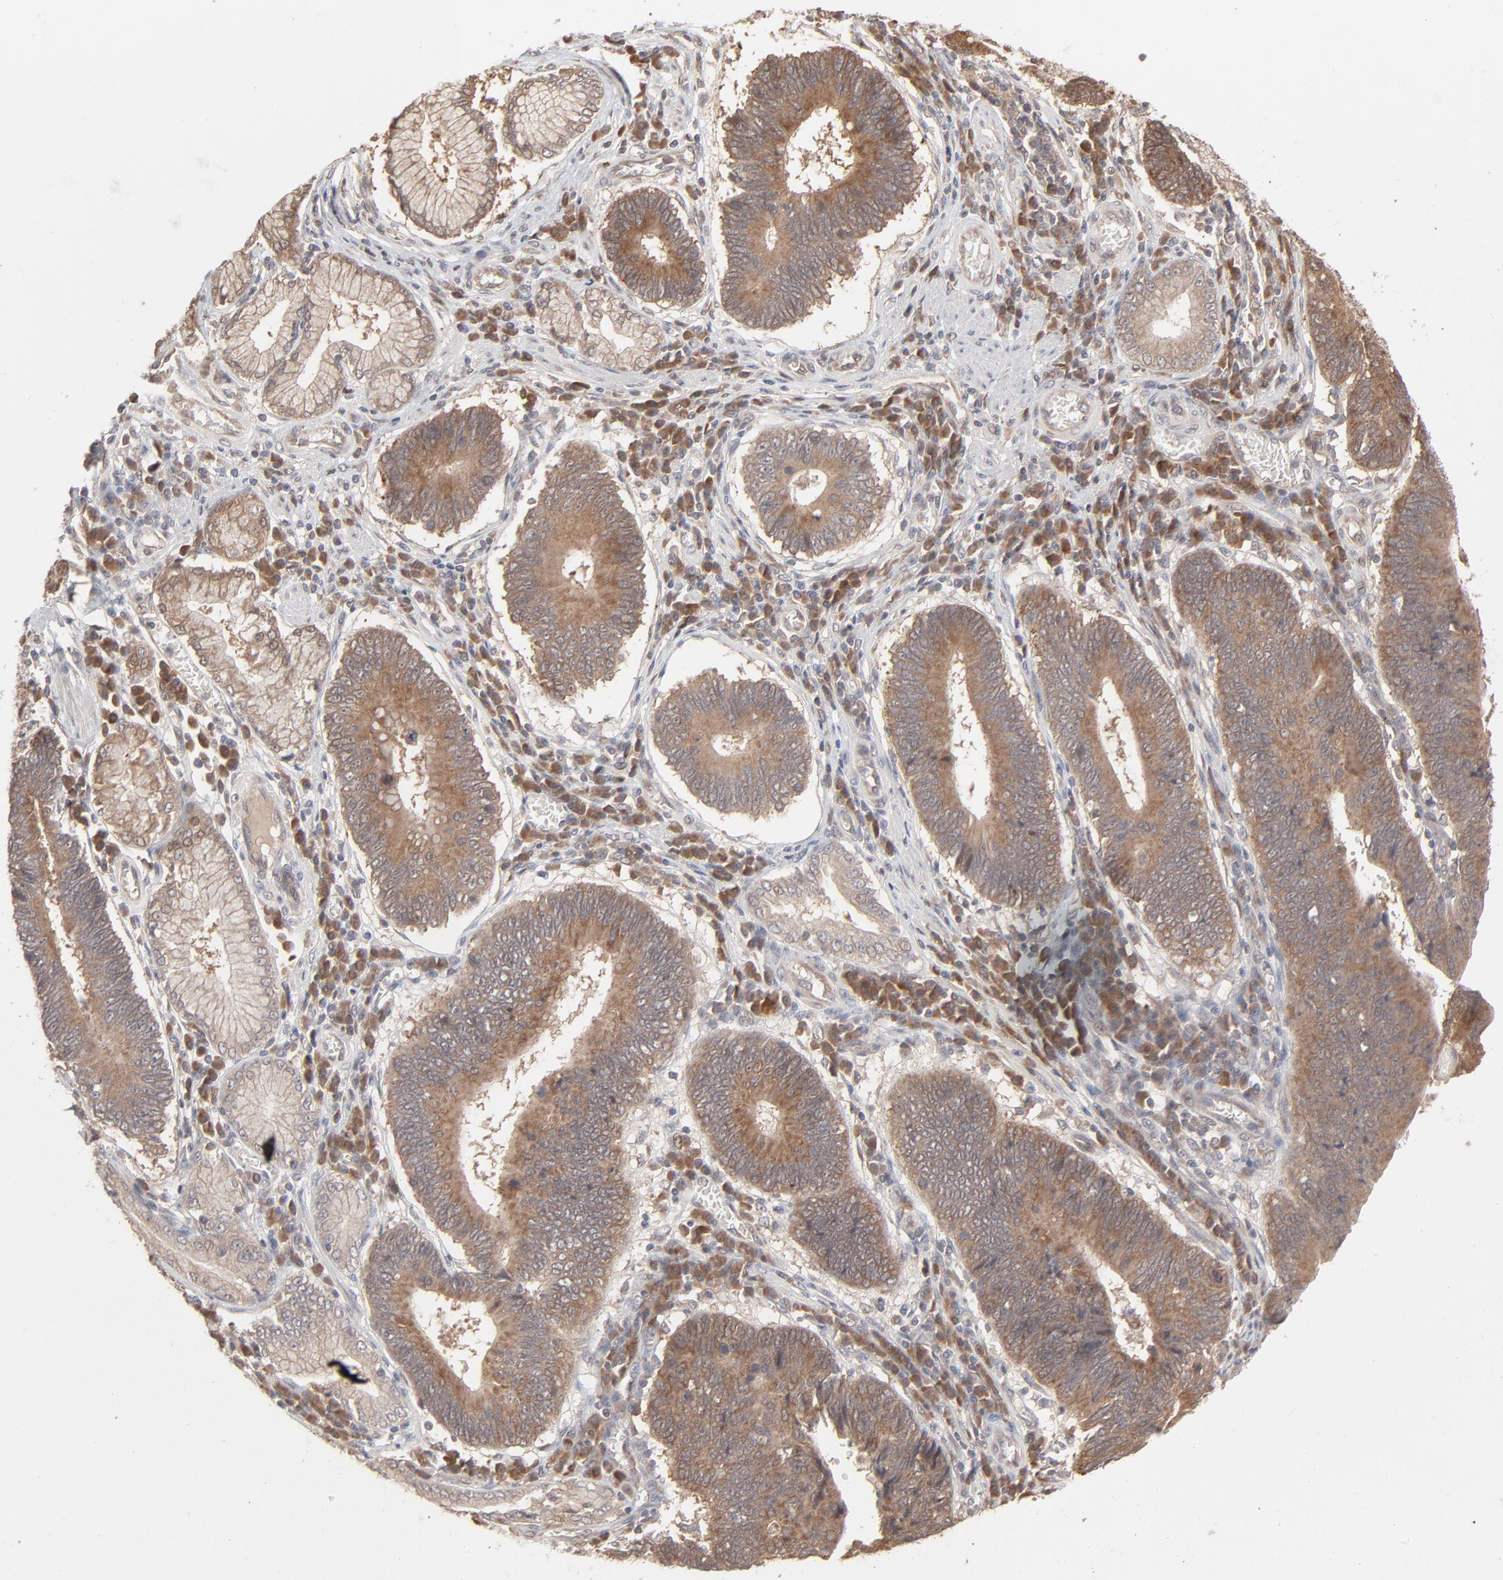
{"staining": {"intensity": "strong", "quantity": ">75%", "location": "cytoplasmic/membranous"}, "tissue": "stomach cancer", "cell_type": "Tumor cells", "image_type": "cancer", "snomed": [{"axis": "morphology", "description": "Adenocarcinoma, NOS"}, {"axis": "topography", "description": "Stomach"}], "caption": "Approximately >75% of tumor cells in stomach cancer demonstrate strong cytoplasmic/membranous protein staining as visualized by brown immunohistochemical staining.", "gene": "SCFD1", "patient": {"sex": "male", "age": 59}}